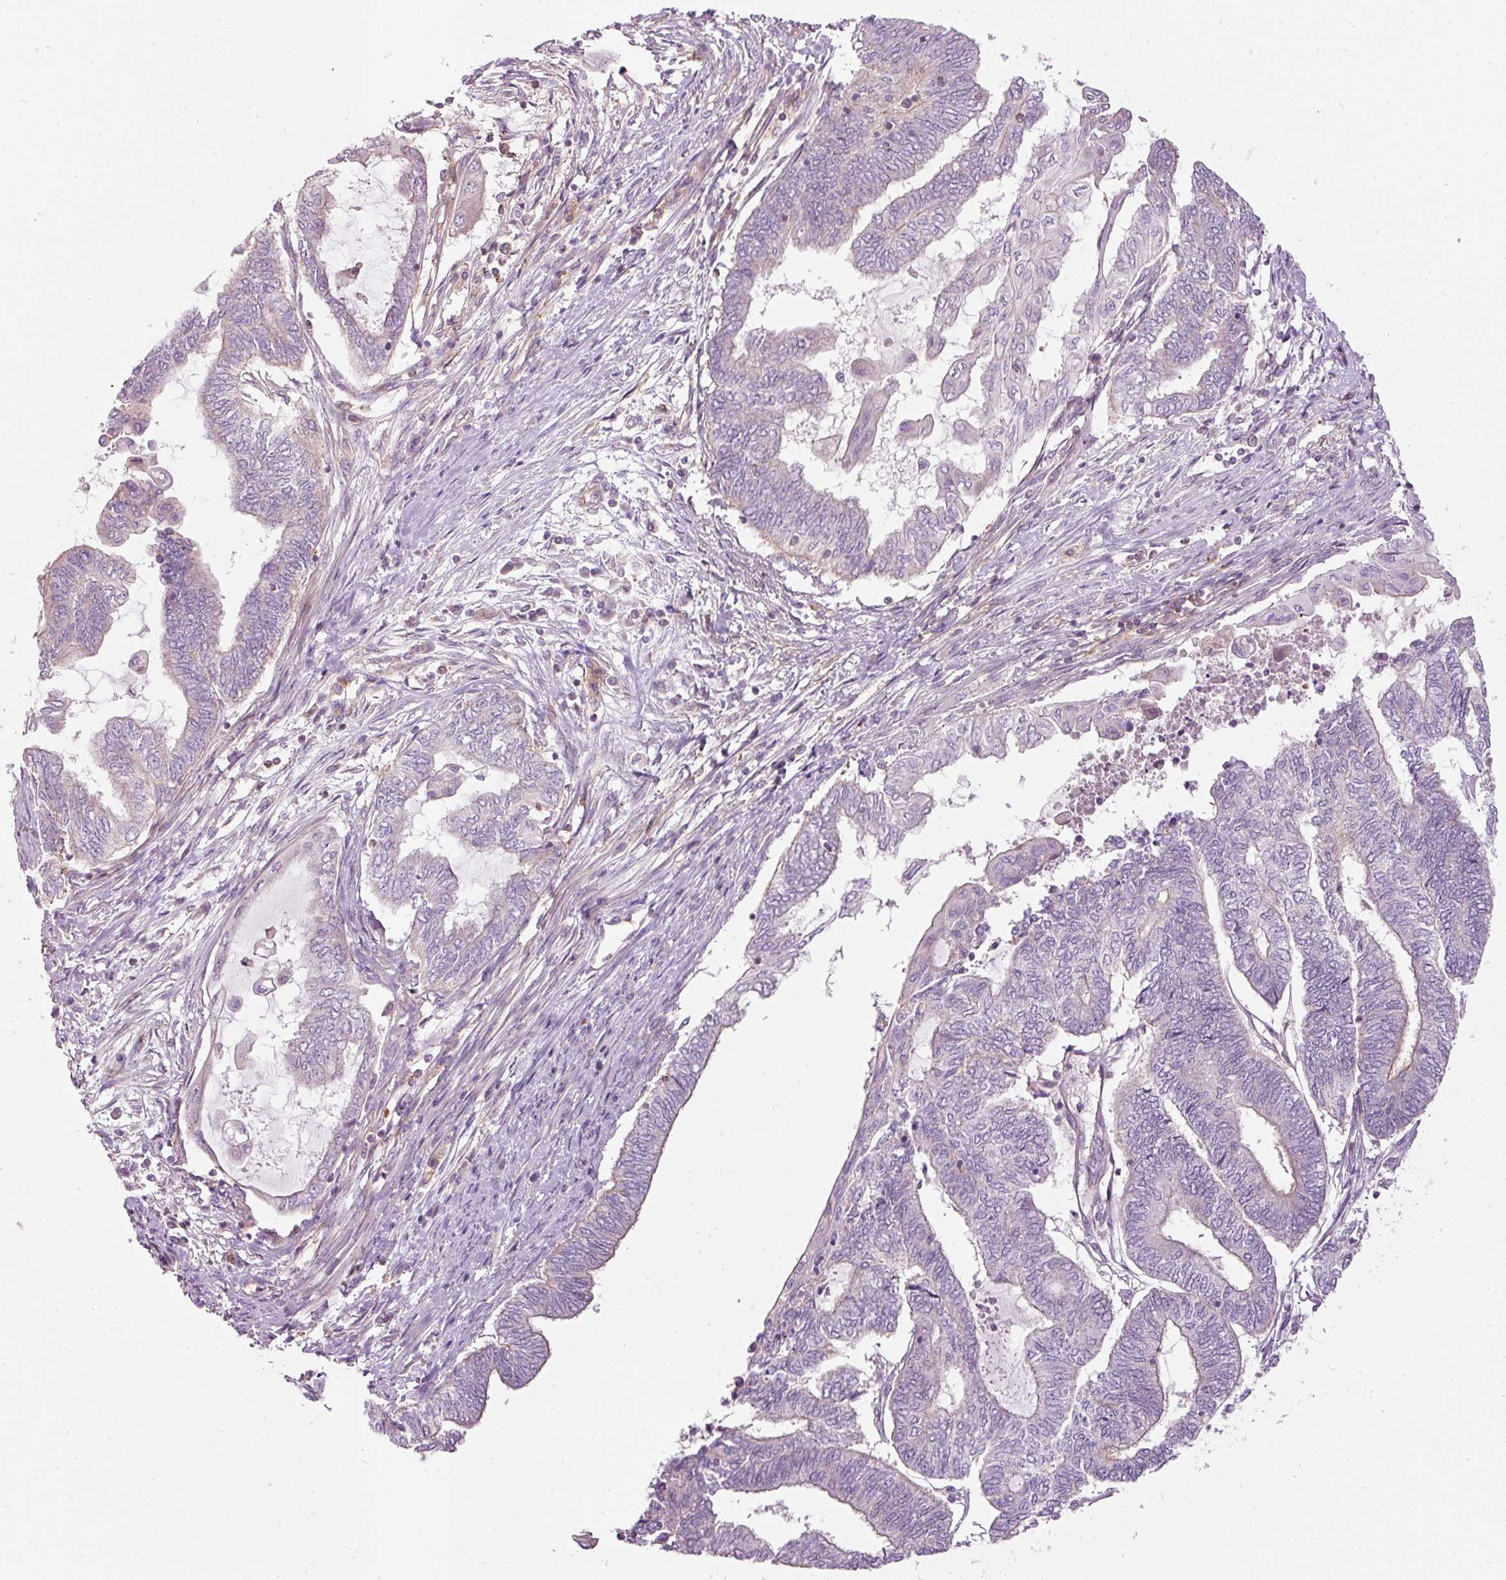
{"staining": {"intensity": "negative", "quantity": "none", "location": "none"}, "tissue": "endometrial cancer", "cell_type": "Tumor cells", "image_type": "cancer", "snomed": [{"axis": "morphology", "description": "Adenocarcinoma, NOS"}, {"axis": "topography", "description": "Uterus"}, {"axis": "topography", "description": "Endometrium"}], "caption": "Immunohistochemistry (IHC) micrograph of neoplastic tissue: human endometrial adenocarcinoma stained with DAB shows no significant protein positivity in tumor cells.", "gene": "SIPA1", "patient": {"sex": "female", "age": 70}}